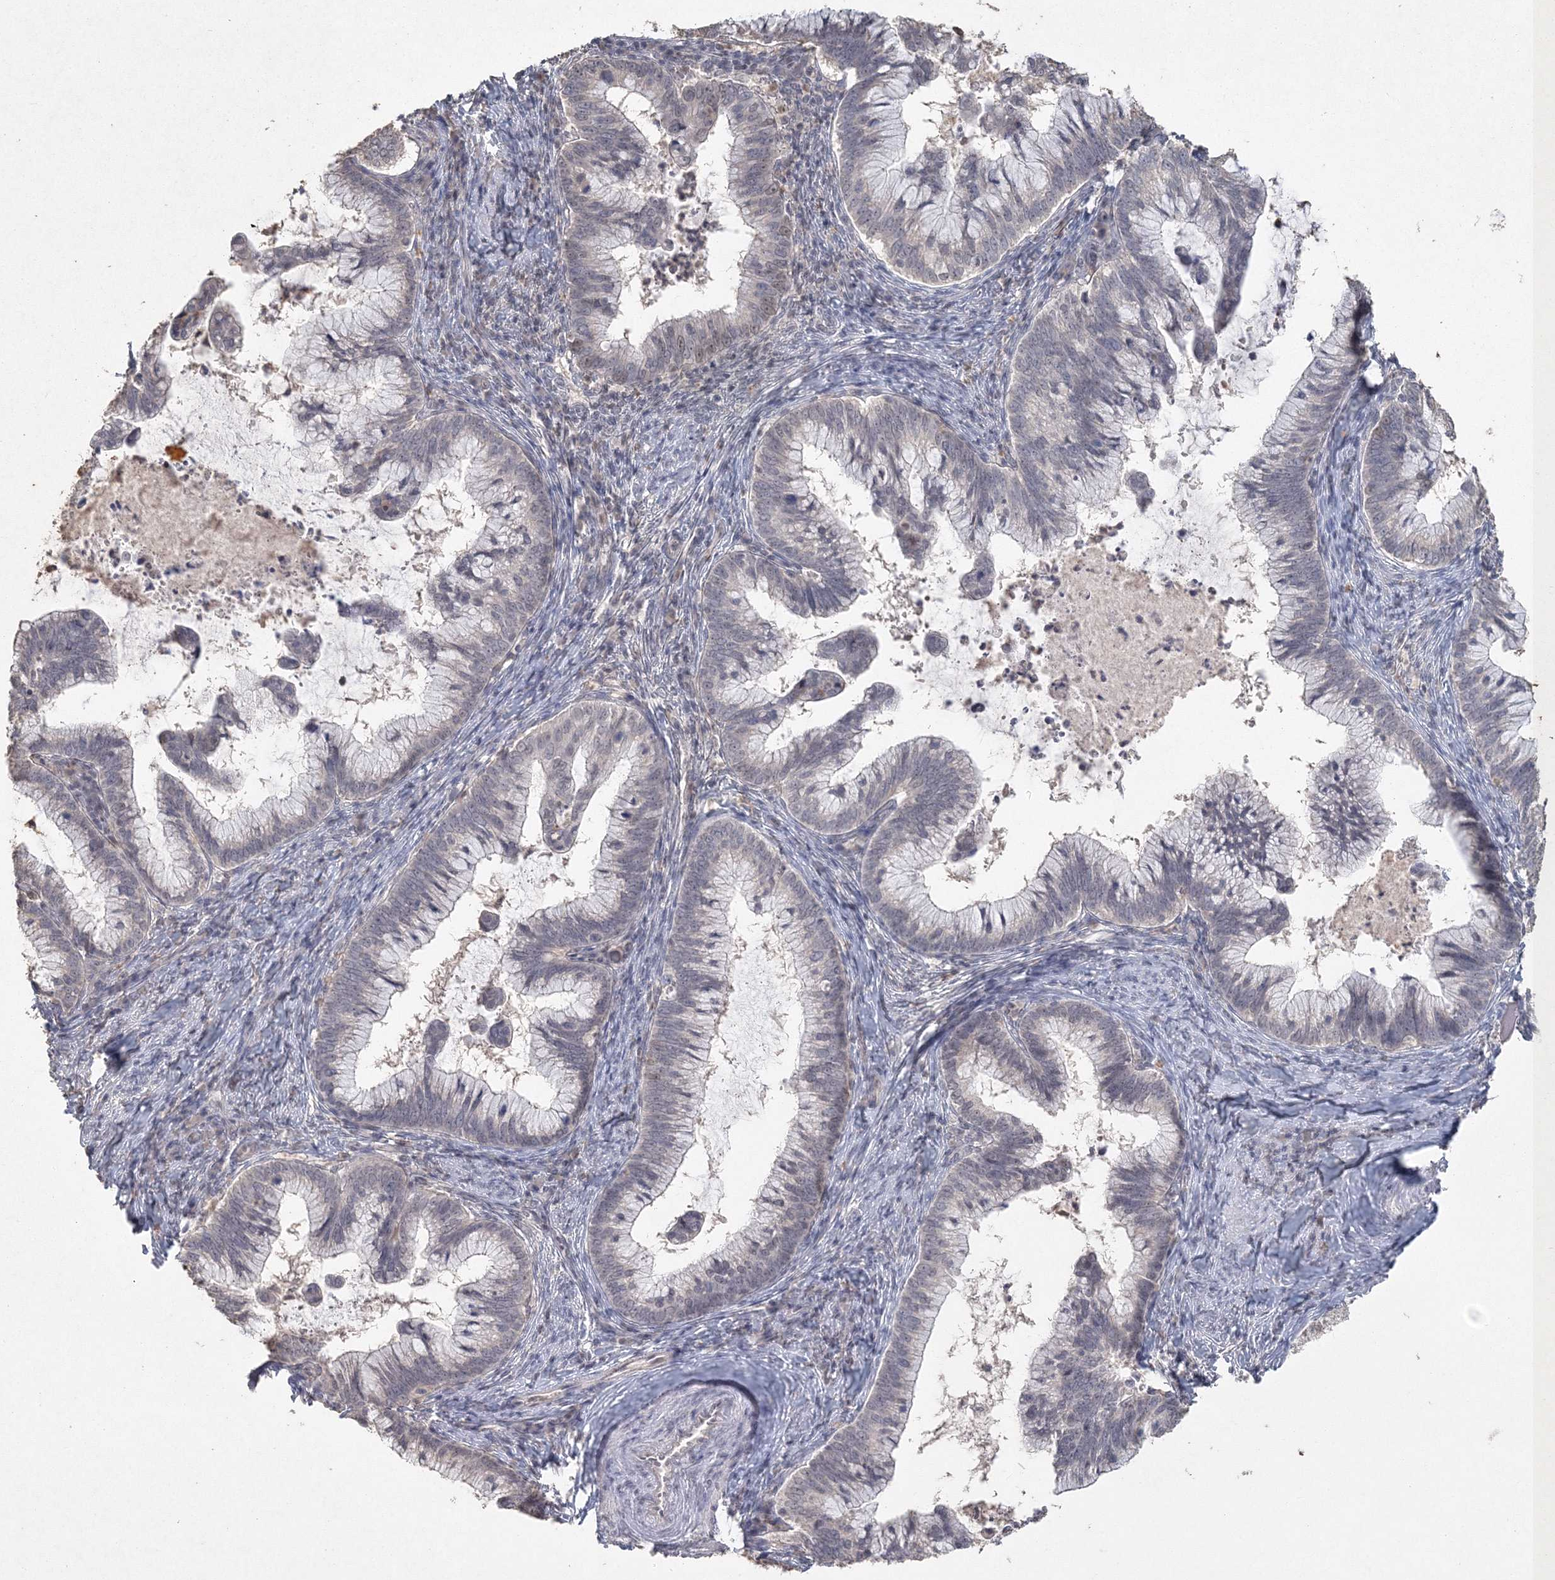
{"staining": {"intensity": "negative", "quantity": "none", "location": "none"}, "tissue": "cervical cancer", "cell_type": "Tumor cells", "image_type": "cancer", "snomed": [{"axis": "morphology", "description": "Adenocarcinoma, NOS"}, {"axis": "topography", "description": "Cervix"}], "caption": "IHC micrograph of cervical adenocarcinoma stained for a protein (brown), which displays no staining in tumor cells.", "gene": "UIMC1", "patient": {"sex": "female", "age": 36}}